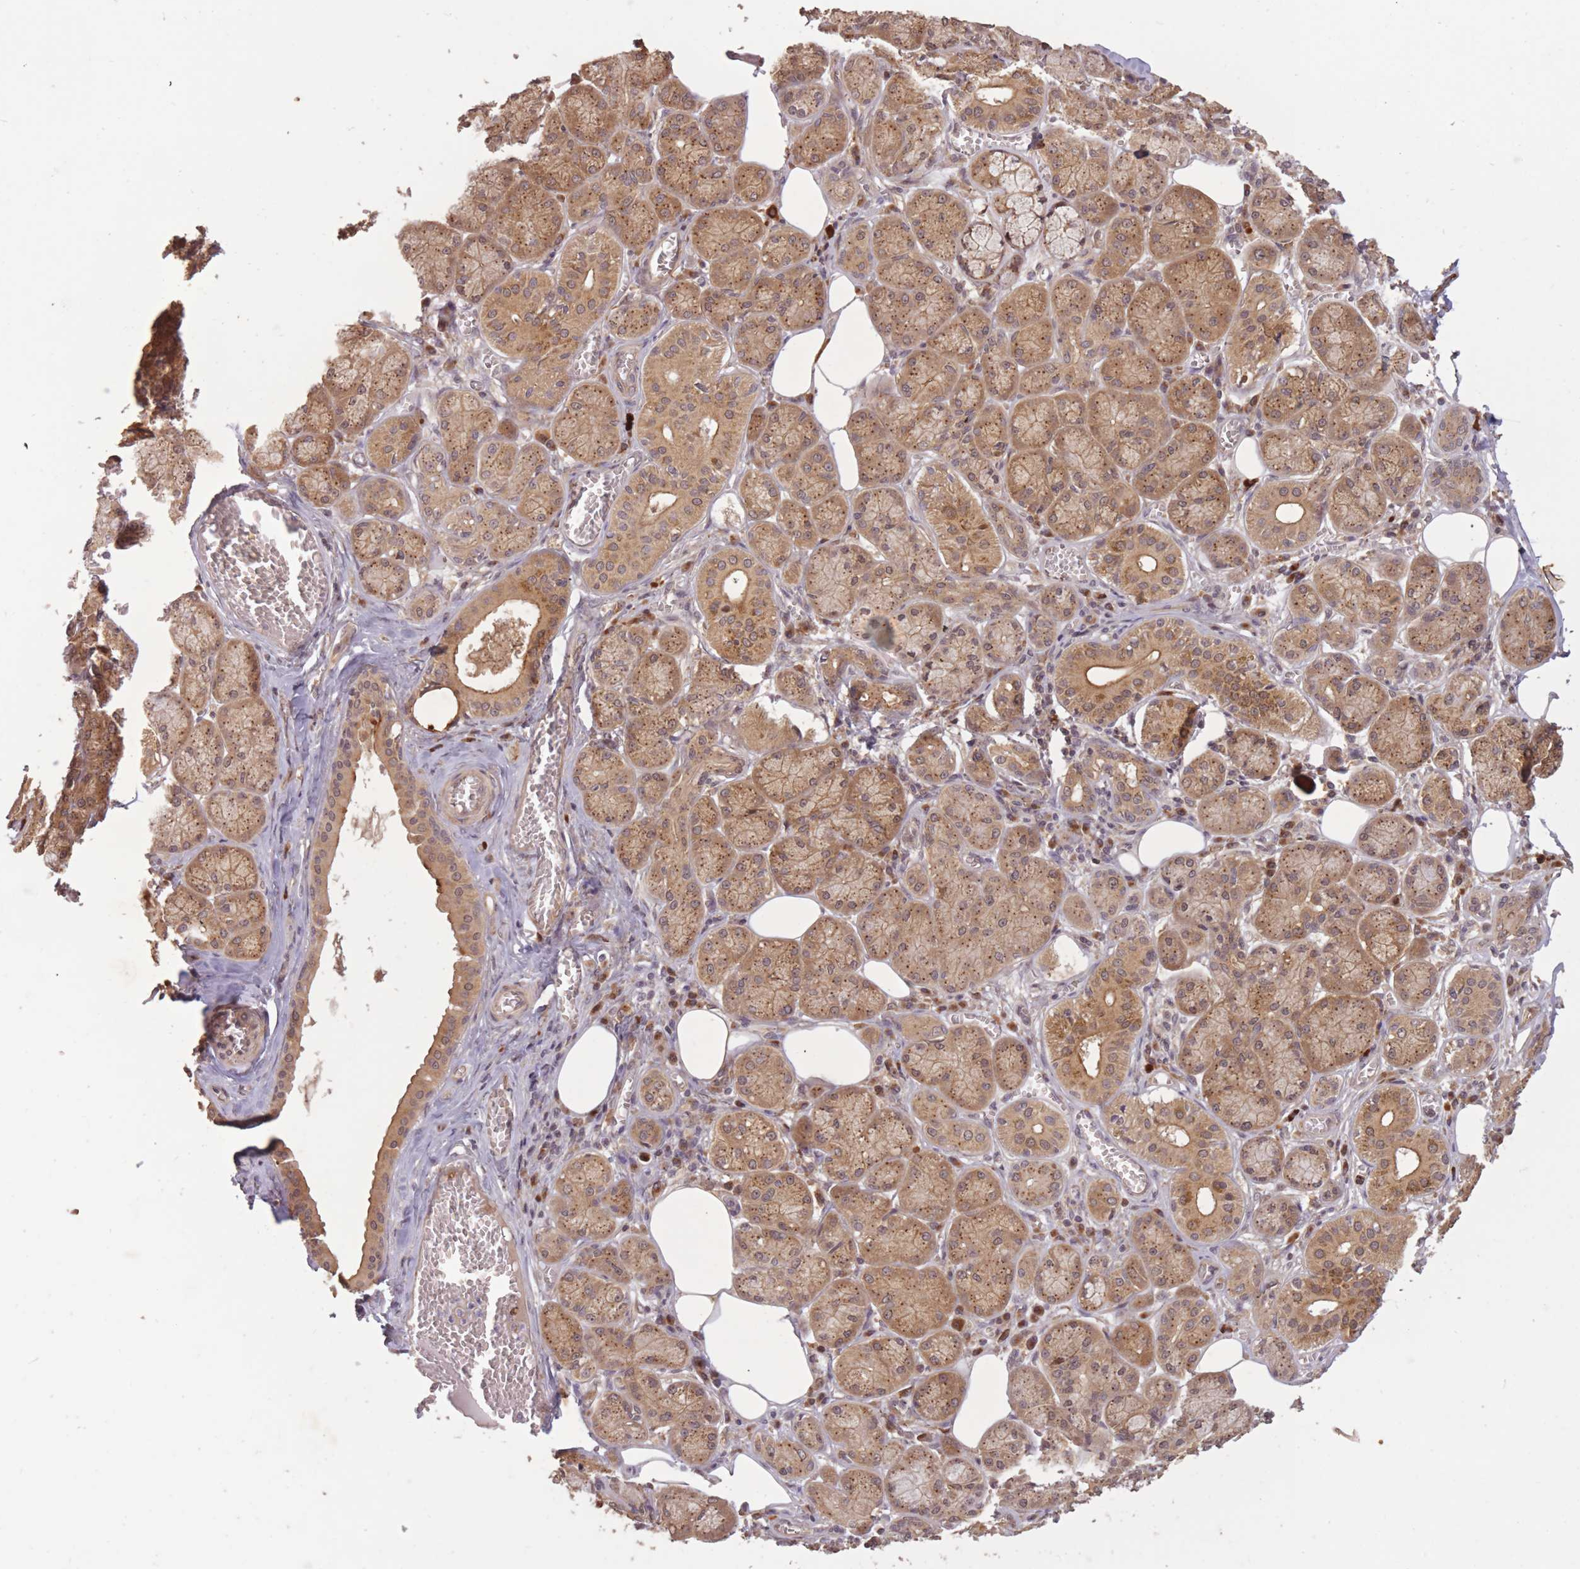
{"staining": {"intensity": "moderate", "quantity": ">75%", "location": "cytoplasmic/membranous"}, "tissue": "salivary gland", "cell_type": "Glandular cells", "image_type": "normal", "snomed": [{"axis": "morphology", "description": "Normal tissue, NOS"}, {"axis": "topography", "description": "Salivary gland"}], "caption": "Immunohistochemistry (IHC) of normal human salivary gland demonstrates medium levels of moderate cytoplasmic/membranous positivity in approximately >75% of glandular cells.", "gene": "ERBB3", "patient": {"sex": "male", "age": 74}}